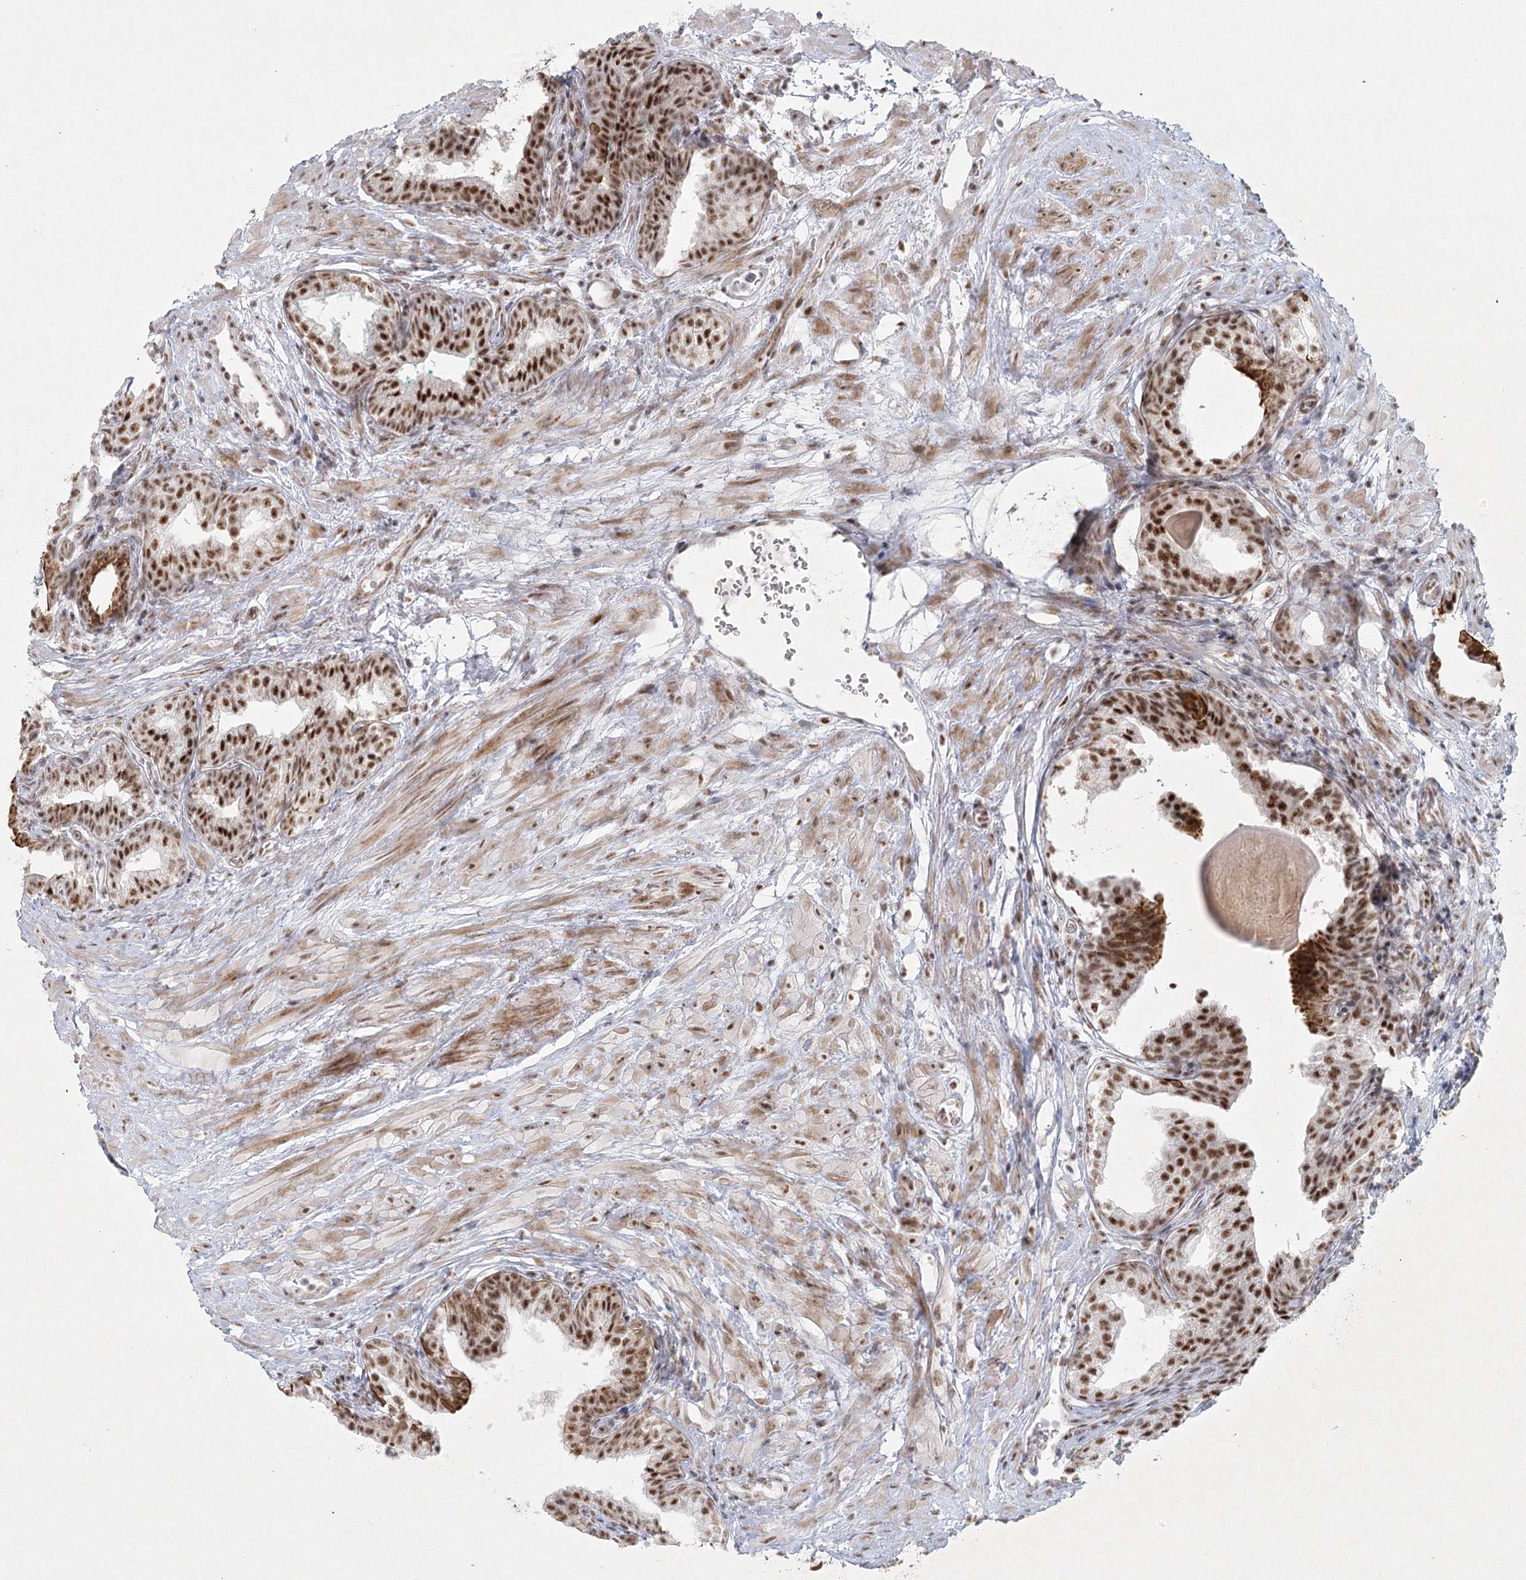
{"staining": {"intensity": "strong", "quantity": ">75%", "location": "nuclear"}, "tissue": "prostate cancer", "cell_type": "Tumor cells", "image_type": "cancer", "snomed": [{"axis": "morphology", "description": "Adenocarcinoma, High grade"}, {"axis": "topography", "description": "Prostate"}], "caption": "Protein staining of prostate cancer (high-grade adenocarcinoma) tissue displays strong nuclear staining in about >75% of tumor cells.", "gene": "U2SURP", "patient": {"sex": "male", "age": 56}}